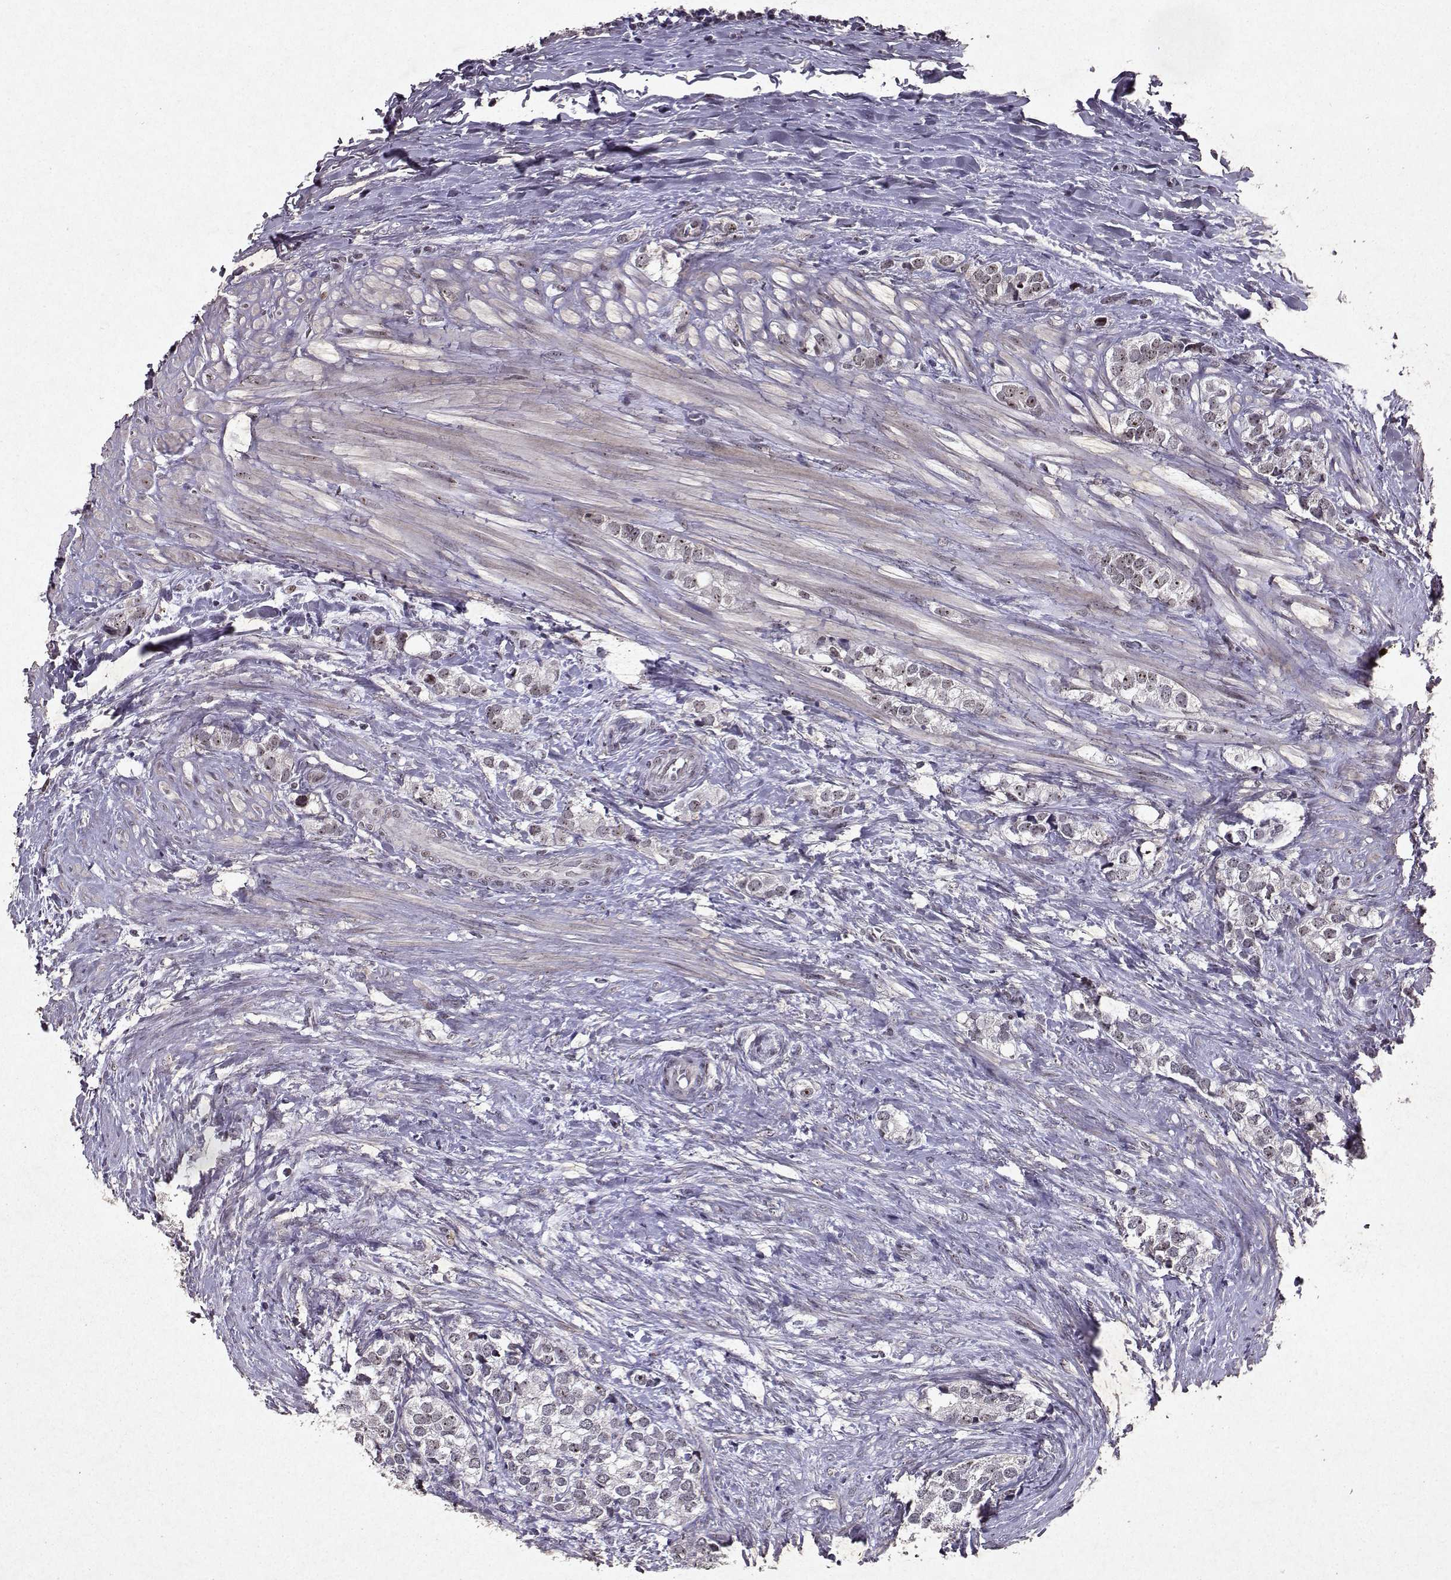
{"staining": {"intensity": "moderate", "quantity": "<25%", "location": "nuclear"}, "tissue": "prostate cancer", "cell_type": "Tumor cells", "image_type": "cancer", "snomed": [{"axis": "morphology", "description": "Adenocarcinoma, NOS"}, {"axis": "topography", "description": "Prostate and seminal vesicle, NOS"}], "caption": "High-magnification brightfield microscopy of prostate cancer (adenocarcinoma) stained with DAB (brown) and counterstained with hematoxylin (blue). tumor cells exhibit moderate nuclear staining is appreciated in approximately<25% of cells. The staining is performed using DAB brown chromogen to label protein expression. The nuclei are counter-stained blue using hematoxylin.", "gene": "DDX56", "patient": {"sex": "male", "age": 63}}